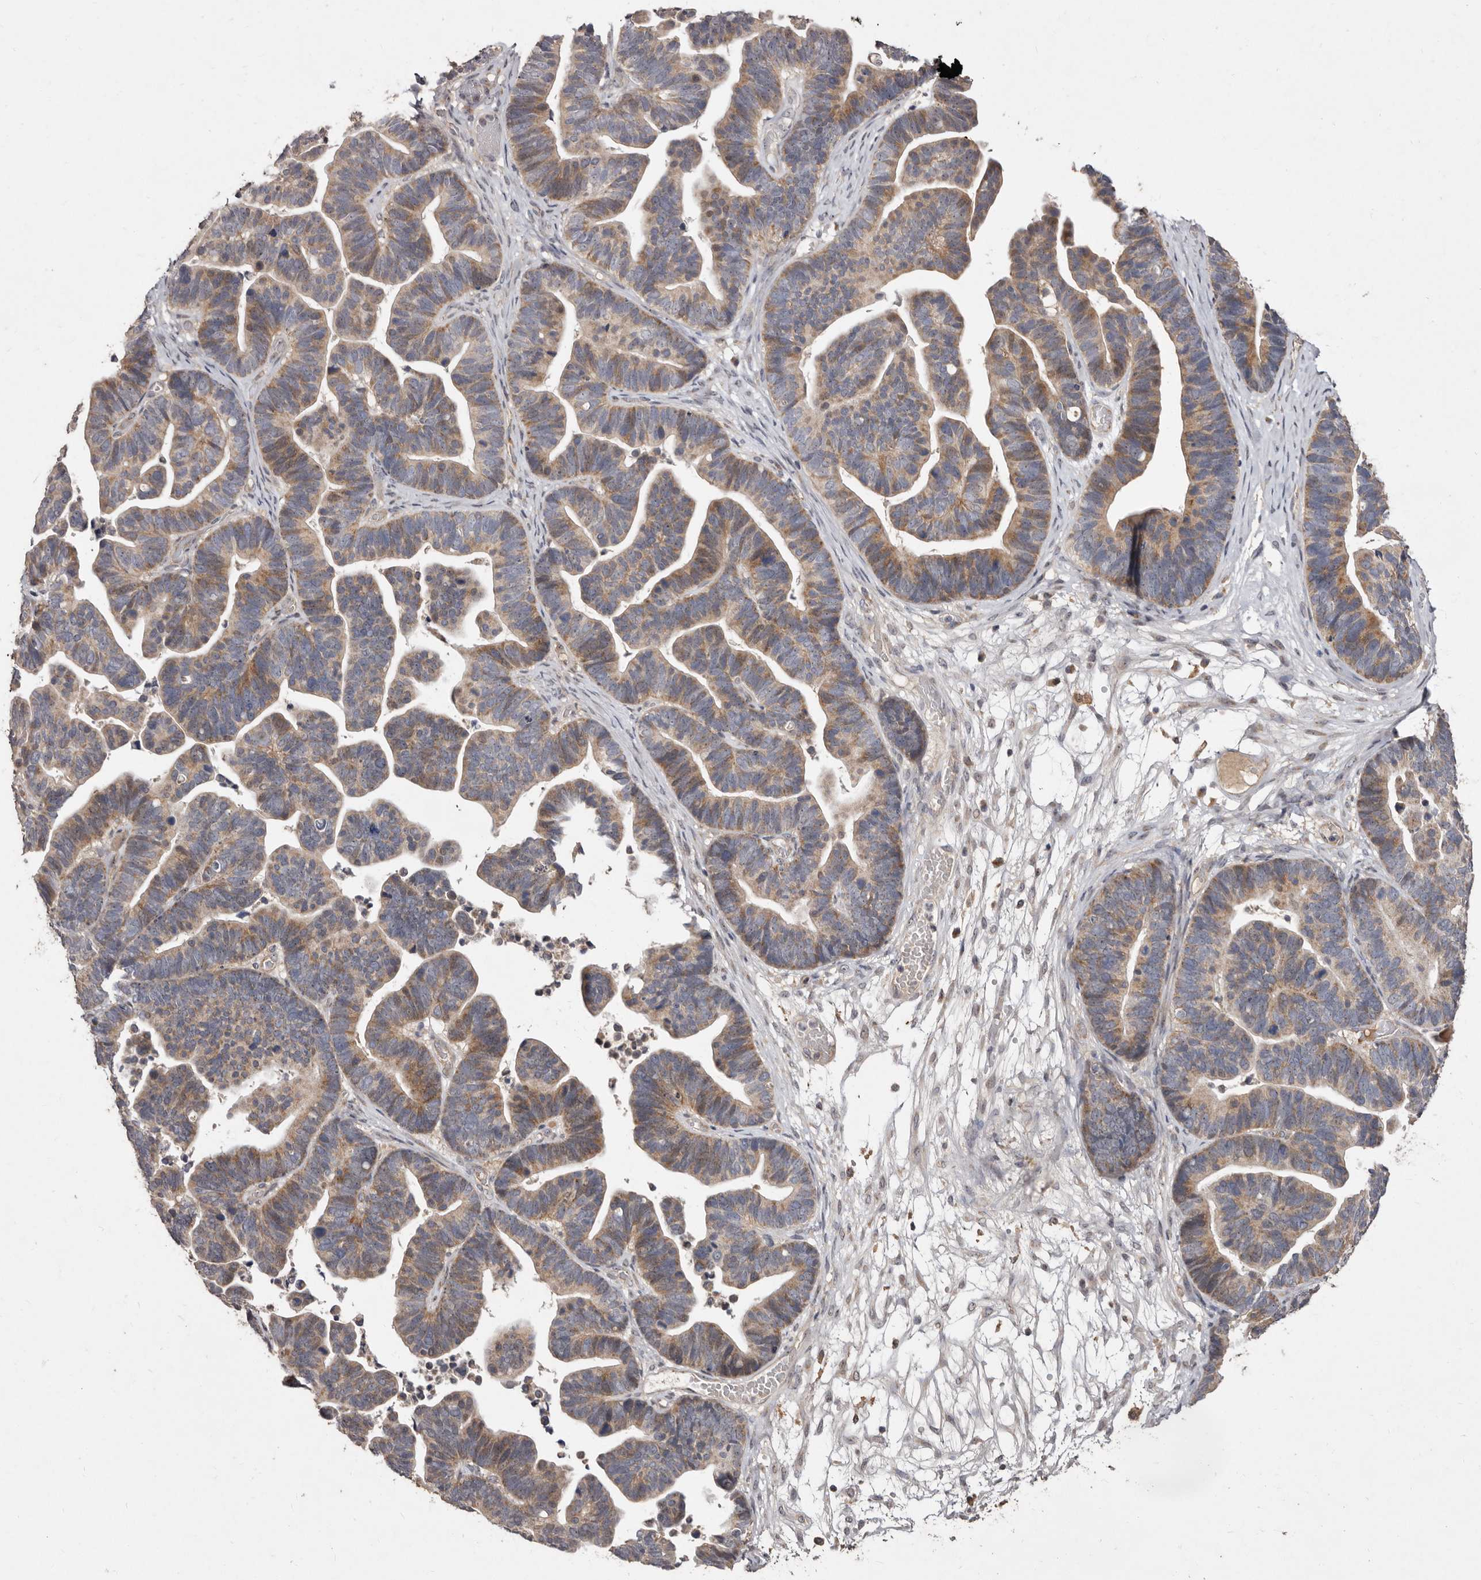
{"staining": {"intensity": "moderate", "quantity": ">75%", "location": "cytoplasmic/membranous"}, "tissue": "ovarian cancer", "cell_type": "Tumor cells", "image_type": "cancer", "snomed": [{"axis": "morphology", "description": "Cystadenocarcinoma, serous, NOS"}, {"axis": "topography", "description": "Ovary"}], "caption": "Immunohistochemistry staining of ovarian cancer, which demonstrates medium levels of moderate cytoplasmic/membranous positivity in about >75% of tumor cells indicating moderate cytoplasmic/membranous protein positivity. The staining was performed using DAB (brown) for protein detection and nuclei were counterstained in hematoxylin (blue).", "gene": "FLAD1", "patient": {"sex": "female", "age": 56}}